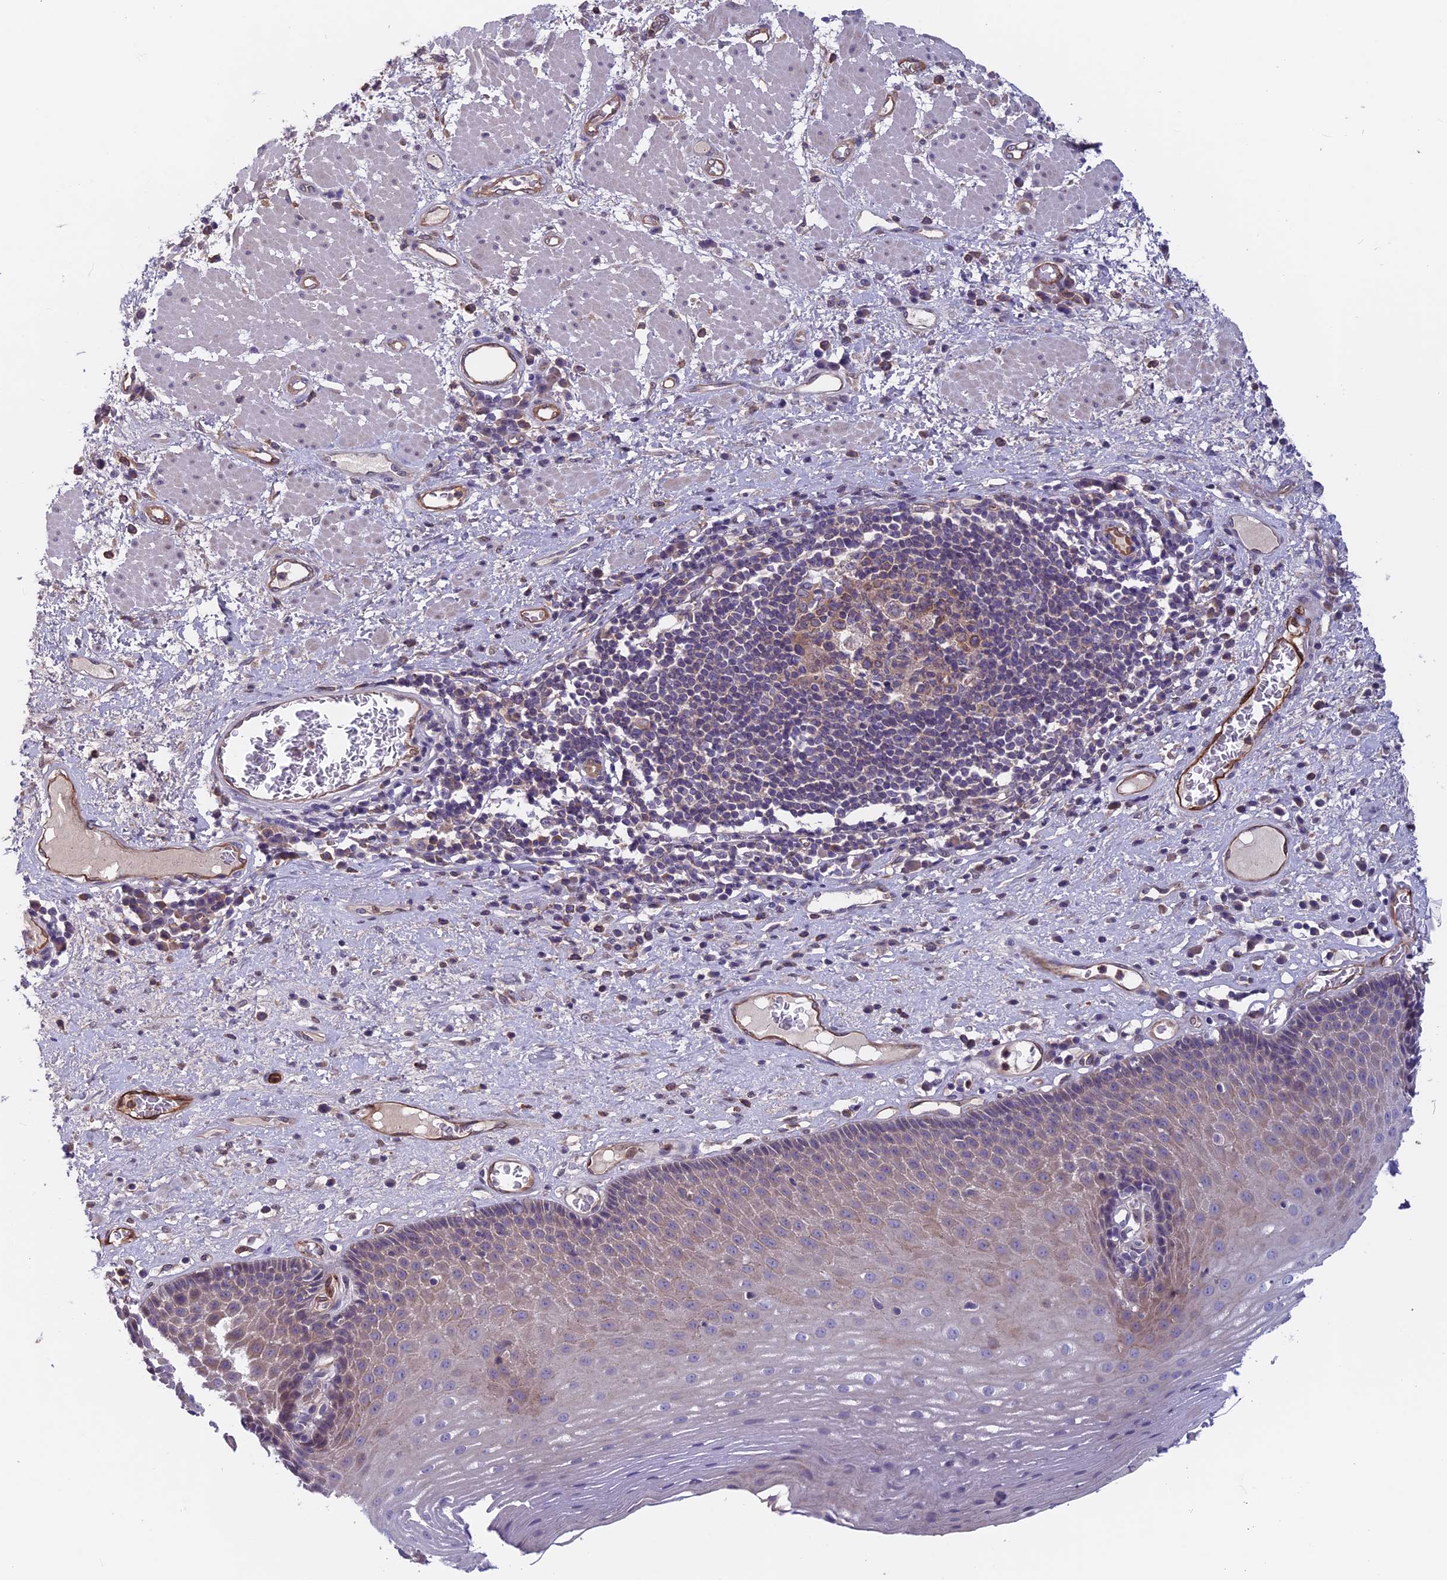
{"staining": {"intensity": "moderate", "quantity": "25%-75%", "location": "cytoplasmic/membranous"}, "tissue": "esophagus", "cell_type": "Squamous epithelial cells", "image_type": "normal", "snomed": [{"axis": "morphology", "description": "Normal tissue, NOS"}, {"axis": "morphology", "description": "Adenocarcinoma, NOS"}, {"axis": "topography", "description": "Esophagus"}], "caption": "This micrograph reveals immunohistochemistry staining of unremarkable human esophagus, with medium moderate cytoplasmic/membranous expression in about 25%-75% of squamous epithelial cells.", "gene": "MAST2", "patient": {"sex": "male", "age": 62}}